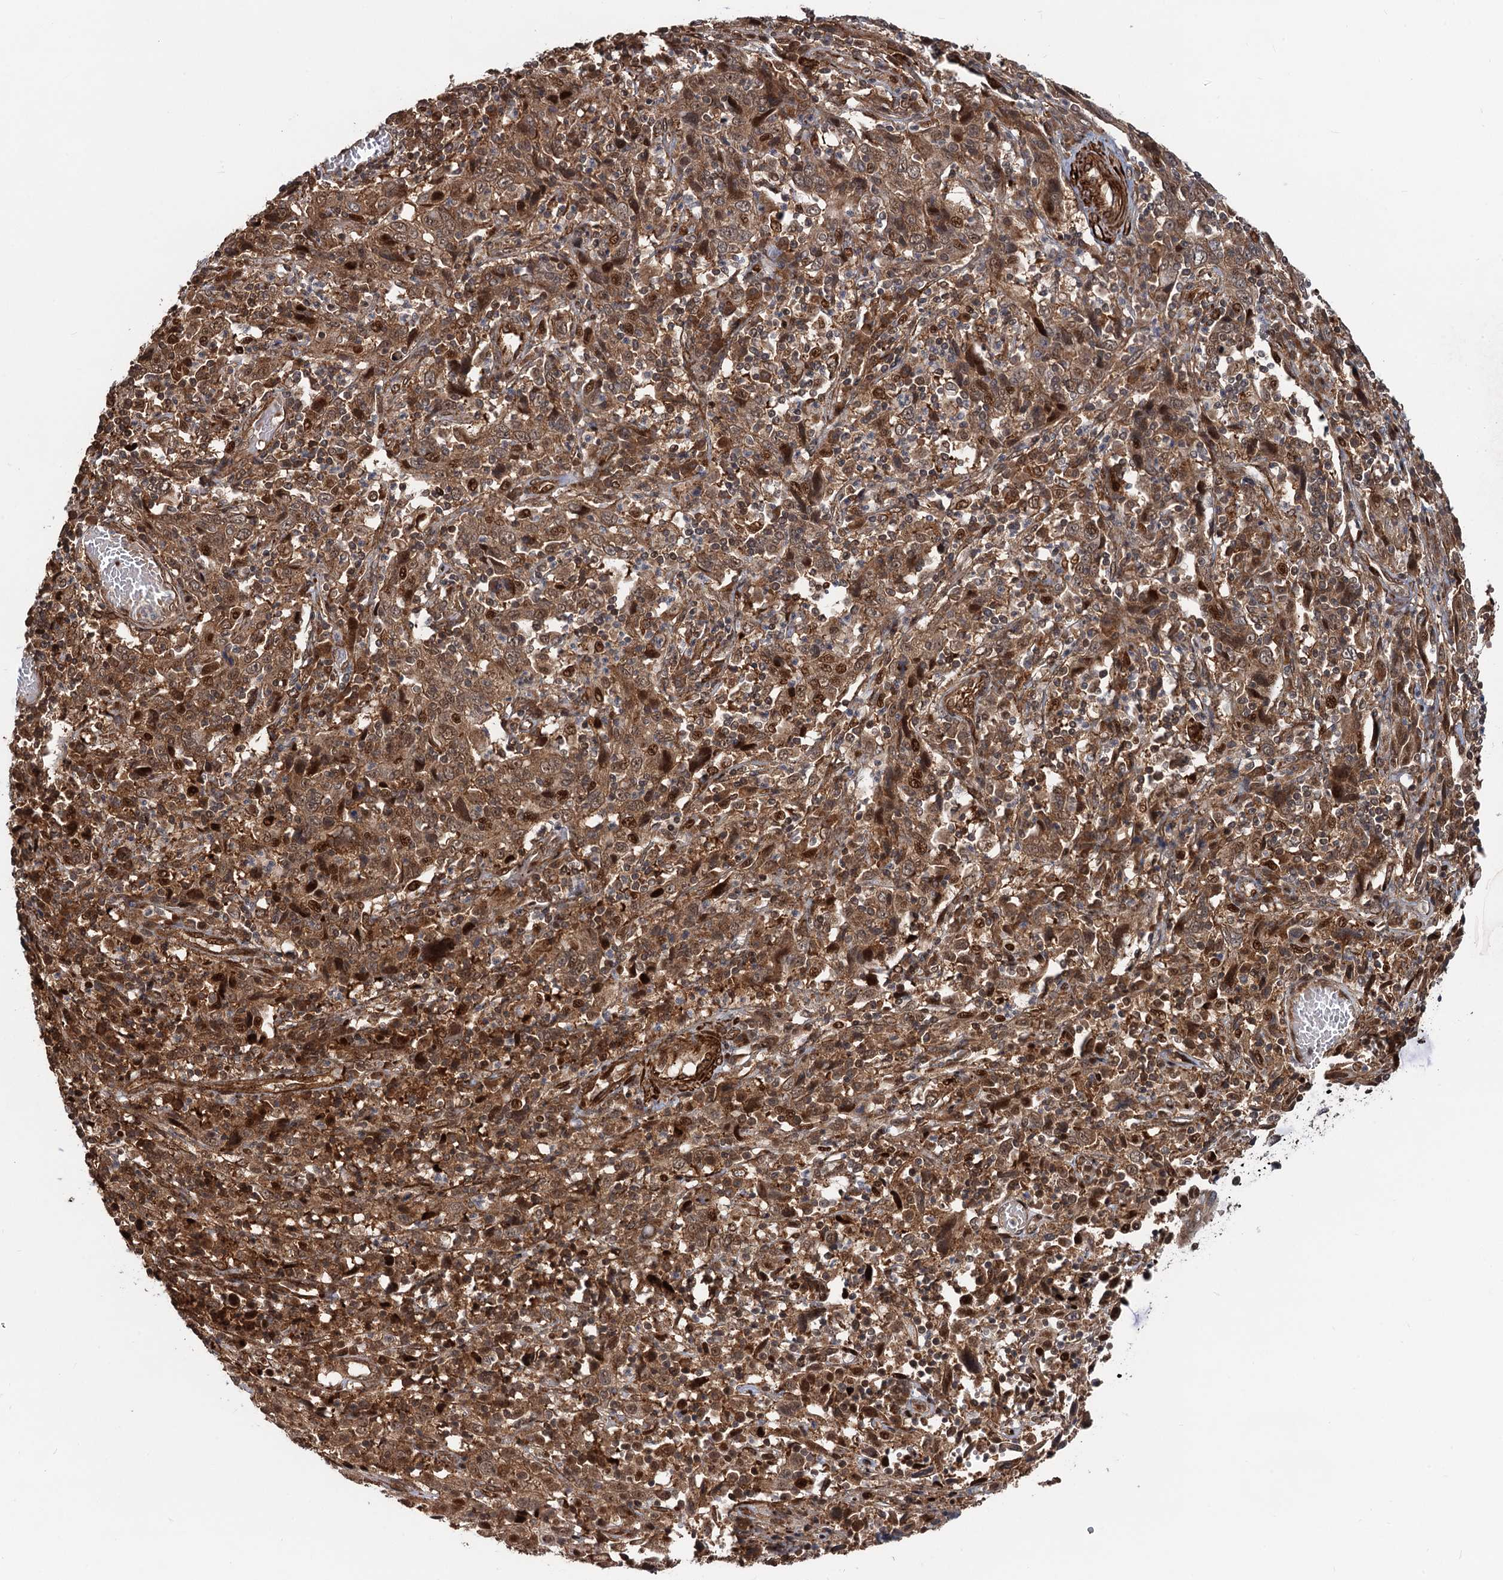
{"staining": {"intensity": "moderate", "quantity": ">75%", "location": "cytoplasmic/membranous,nuclear"}, "tissue": "cervical cancer", "cell_type": "Tumor cells", "image_type": "cancer", "snomed": [{"axis": "morphology", "description": "Squamous cell carcinoma, NOS"}, {"axis": "topography", "description": "Cervix"}], "caption": "A brown stain shows moderate cytoplasmic/membranous and nuclear staining of a protein in human cervical cancer (squamous cell carcinoma) tumor cells.", "gene": "SNRNP25", "patient": {"sex": "female", "age": 46}}